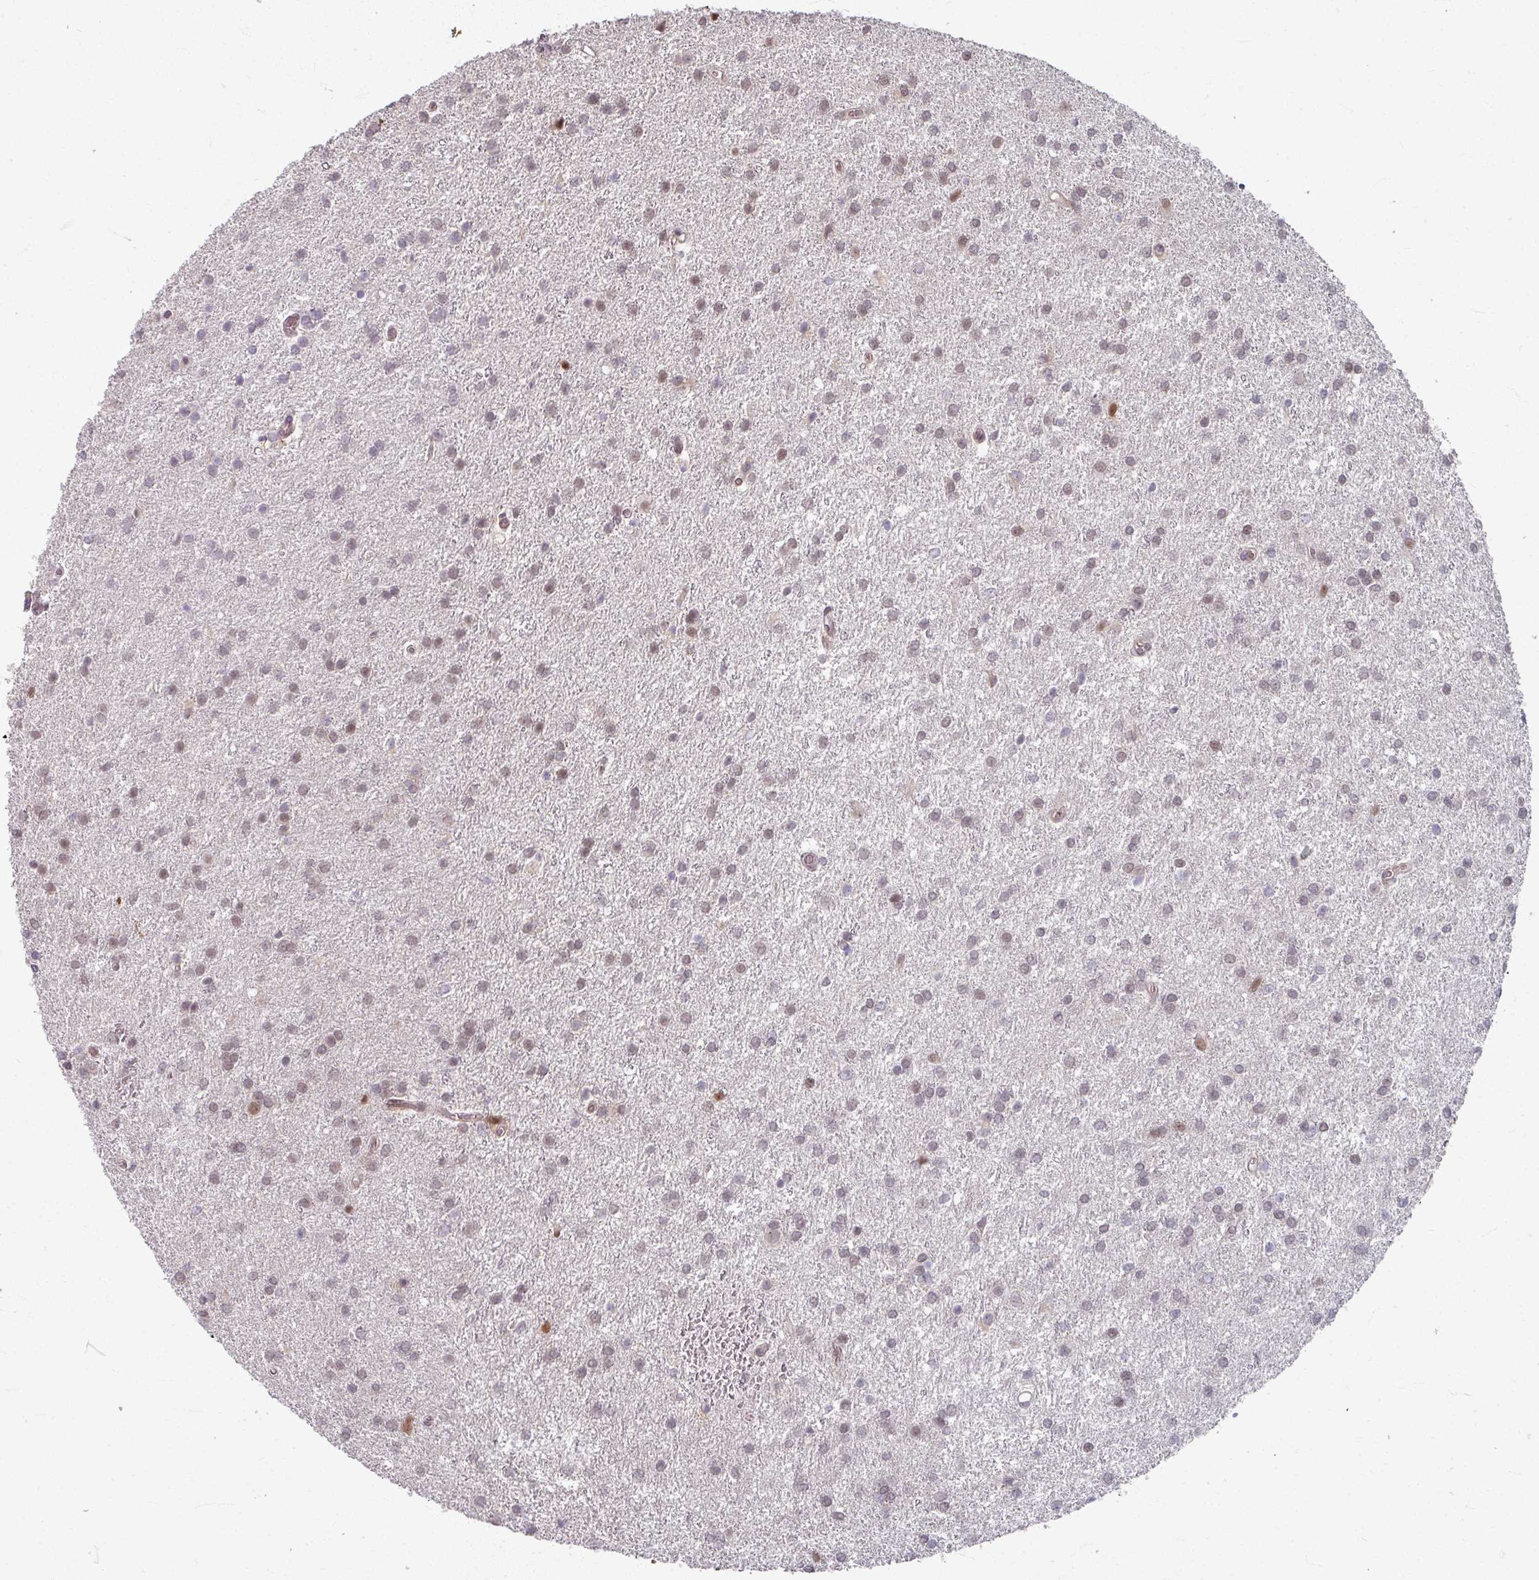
{"staining": {"intensity": "weak", "quantity": "25%-75%", "location": "nuclear"}, "tissue": "glioma", "cell_type": "Tumor cells", "image_type": "cancer", "snomed": [{"axis": "morphology", "description": "Glioma, malignant, High grade"}, {"axis": "topography", "description": "Brain"}], "caption": "Approximately 25%-75% of tumor cells in human malignant high-grade glioma display weak nuclear protein staining as visualized by brown immunohistochemical staining.", "gene": "KLC3", "patient": {"sex": "female", "age": 50}}